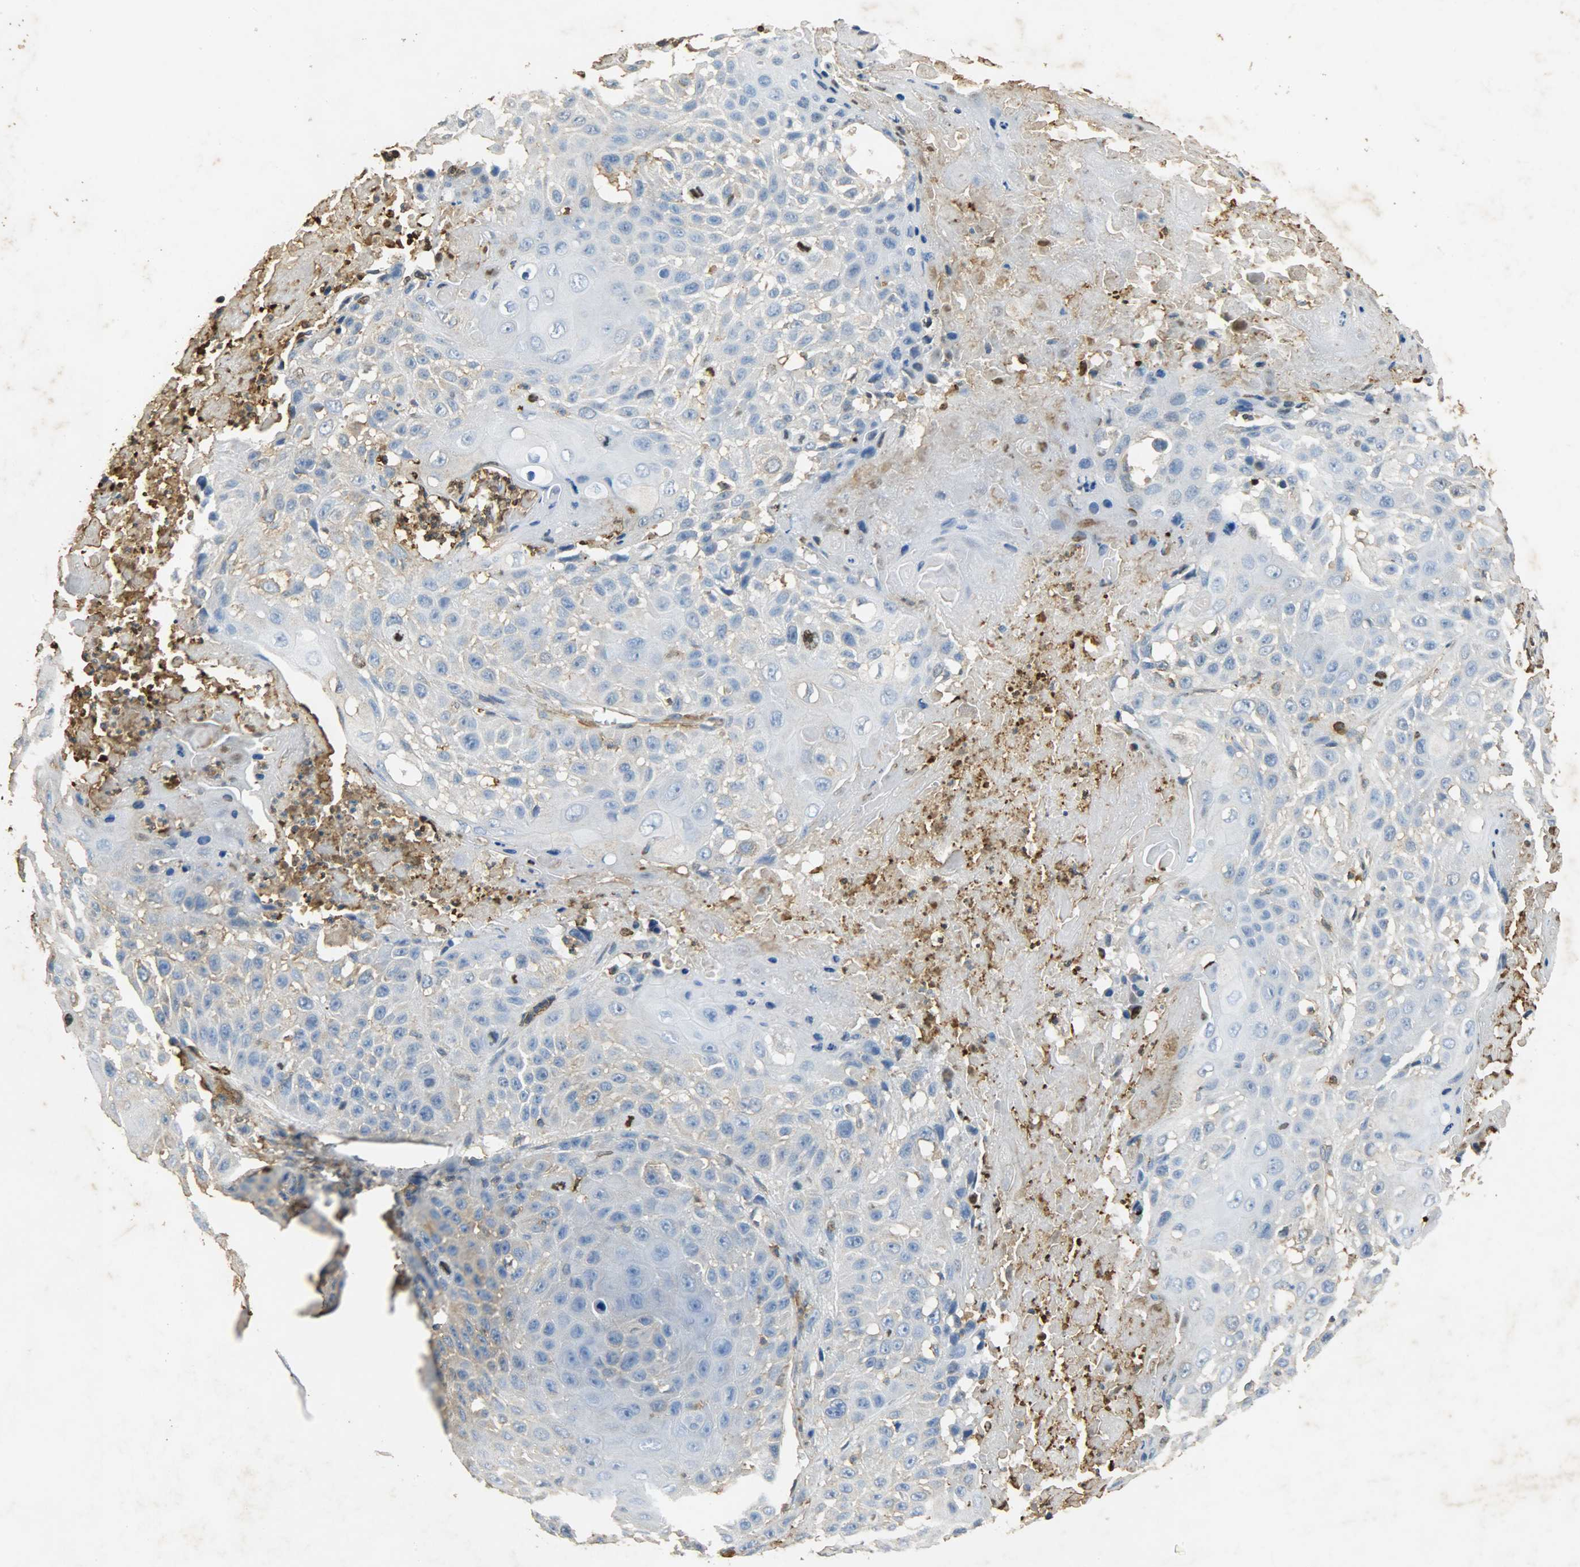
{"staining": {"intensity": "weak", "quantity": "<25%", "location": "cytoplasmic/membranous"}, "tissue": "cervical cancer", "cell_type": "Tumor cells", "image_type": "cancer", "snomed": [{"axis": "morphology", "description": "Squamous cell carcinoma, NOS"}, {"axis": "topography", "description": "Cervix"}], "caption": "A high-resolution micrograph shows IHC staining of cervical cancer (squamous cell carcinoma), which reveals no significant staining in tumor cells. Nuclei are stained in blue.", "gene": "ANXA6", "patient": {"sex": "female", "age": 39}}